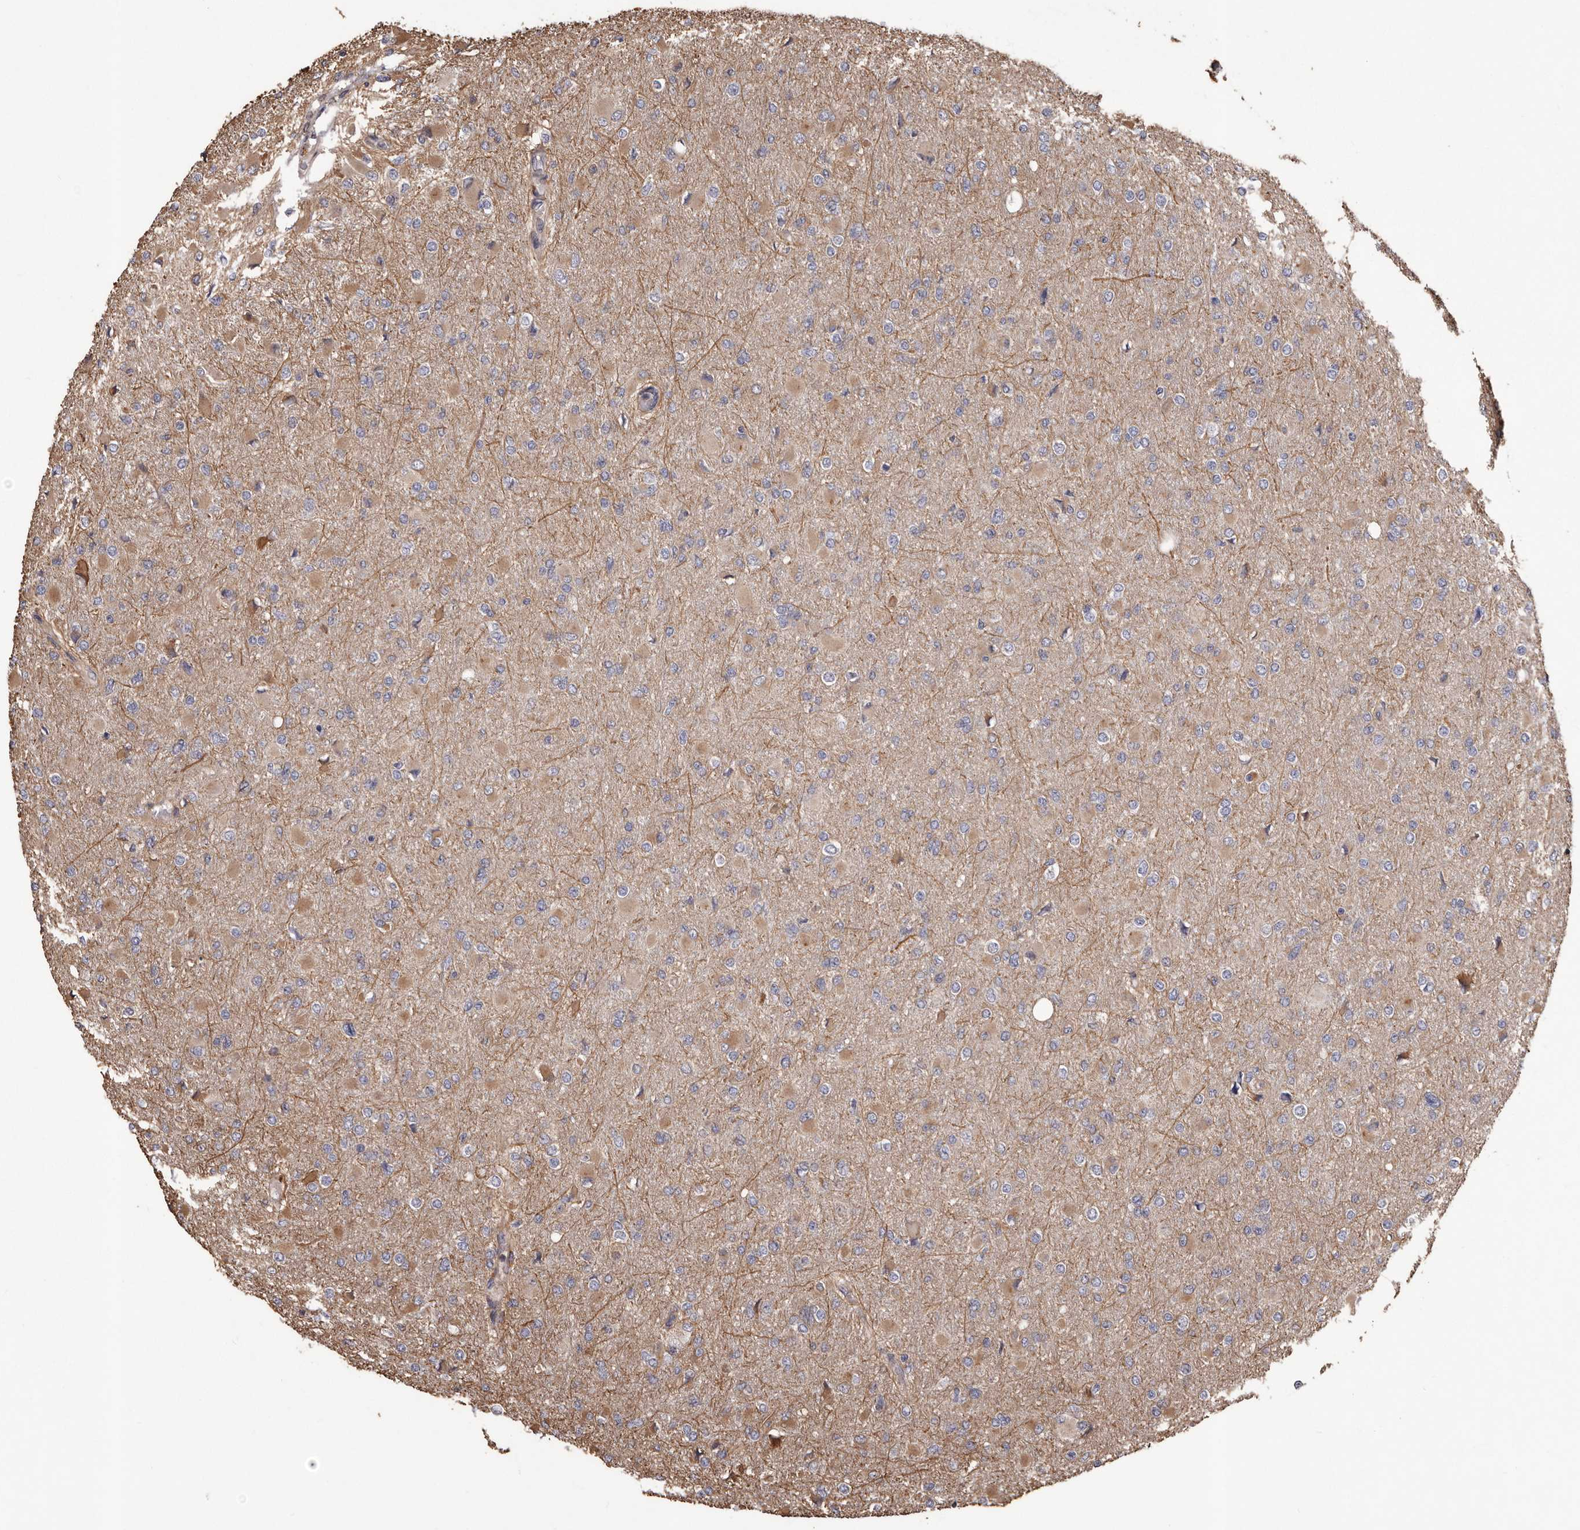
{"staining": {"intensity": "negative", "quantity": "none", "location": "none"}, "tissue": "glioma", "cell_type": "Tumor cells", "image_type": "cancer", "snomed": [{"axis": "morphology", "description": "Glioma, malignant, High grade"}, {"axis": "topography", "description": "Cerebral cortex"}], "caption": "Immunohistochemistry (IHC) of malignant glioma (high-grade) demonstrates no expression in tumor cells.", "gene": "CEP104", "patient": {"sex": "female", "age": 36}}